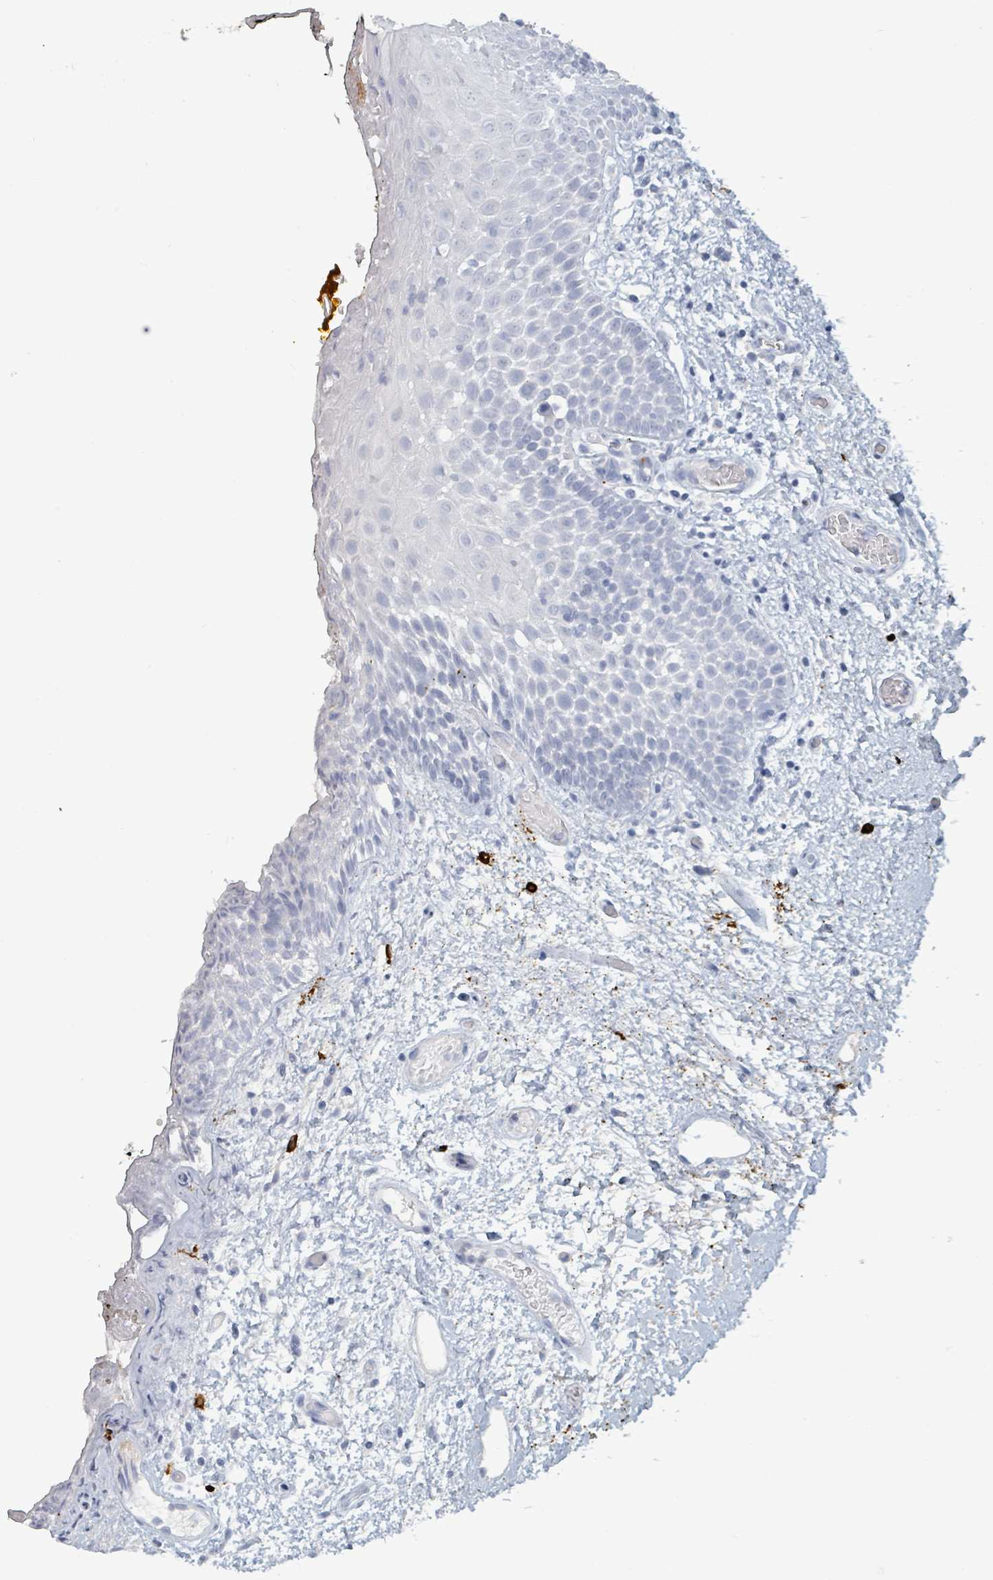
{"staining": {"intensity": "negative", "quantity": "none", "location": "none"}, "tissue": "oral mucosa", "cell_type": "Squamous epithelial cells", "image_type": "normal", "snomed": [{"axis": "morphology", "description": "Normal tissue, NOS"}, {"axis": "morphology", "description": "Squamous cell carcinoma, NOS"}, {"axis": "topography", "description": "Oral tissue"}, {"axis": "topography", "description": "Tounge, NOS"}, {"axis": "topography", "description": "Head-Neck"}], "caption": "Immunohistochemistry image of normal human oral mucosa stained for a protein (brown), which shows no staining in squamous epithelial cells. The staining is performed using DAB (3,3'-diaminobenzidine) brown chromogen with nuclei counter-stained in using hematoxylin.", "gene": "VPS13D", "patient": {"sex": "male", "age": 76}}